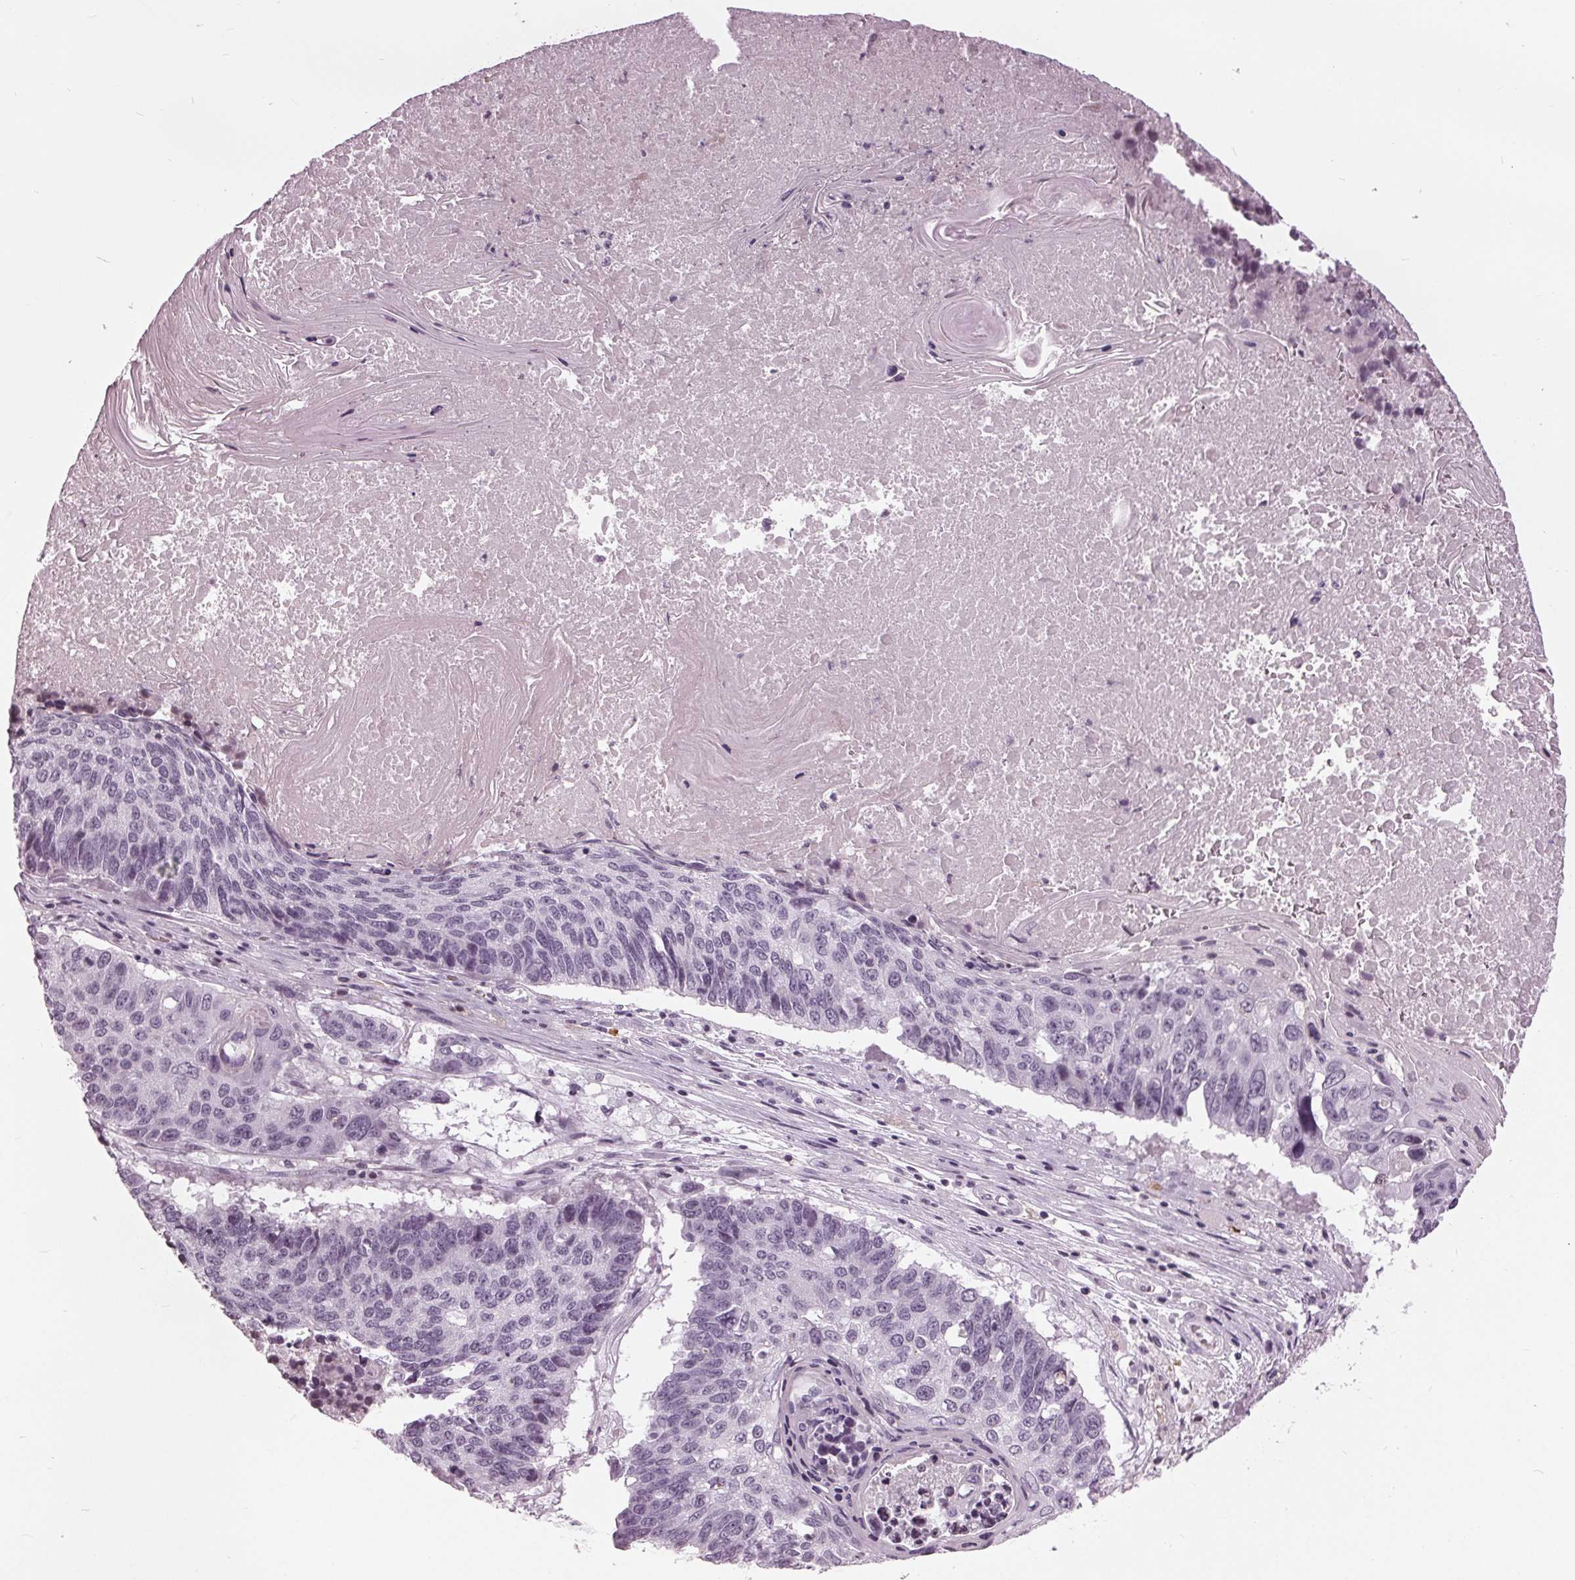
{"staining": {"intensity": "negative", "quantity": "none", "location": "none"}, "tissue": "lung cancer", "cell_type": "Tumor cells", "image_type": "cancer", "snomed": [{"axis": "morphology", "description": "Squamous cell carcinoma, NOS"}, {"axis": "topography", "description": "Lung"}], "caption": "Immunohistochemical staining of human squamous cell carcinoma (lung) reveals no significant staining in tumor cells.", "gene": "SLC9A4", "patient": {"sex": "male", "age": 73}}